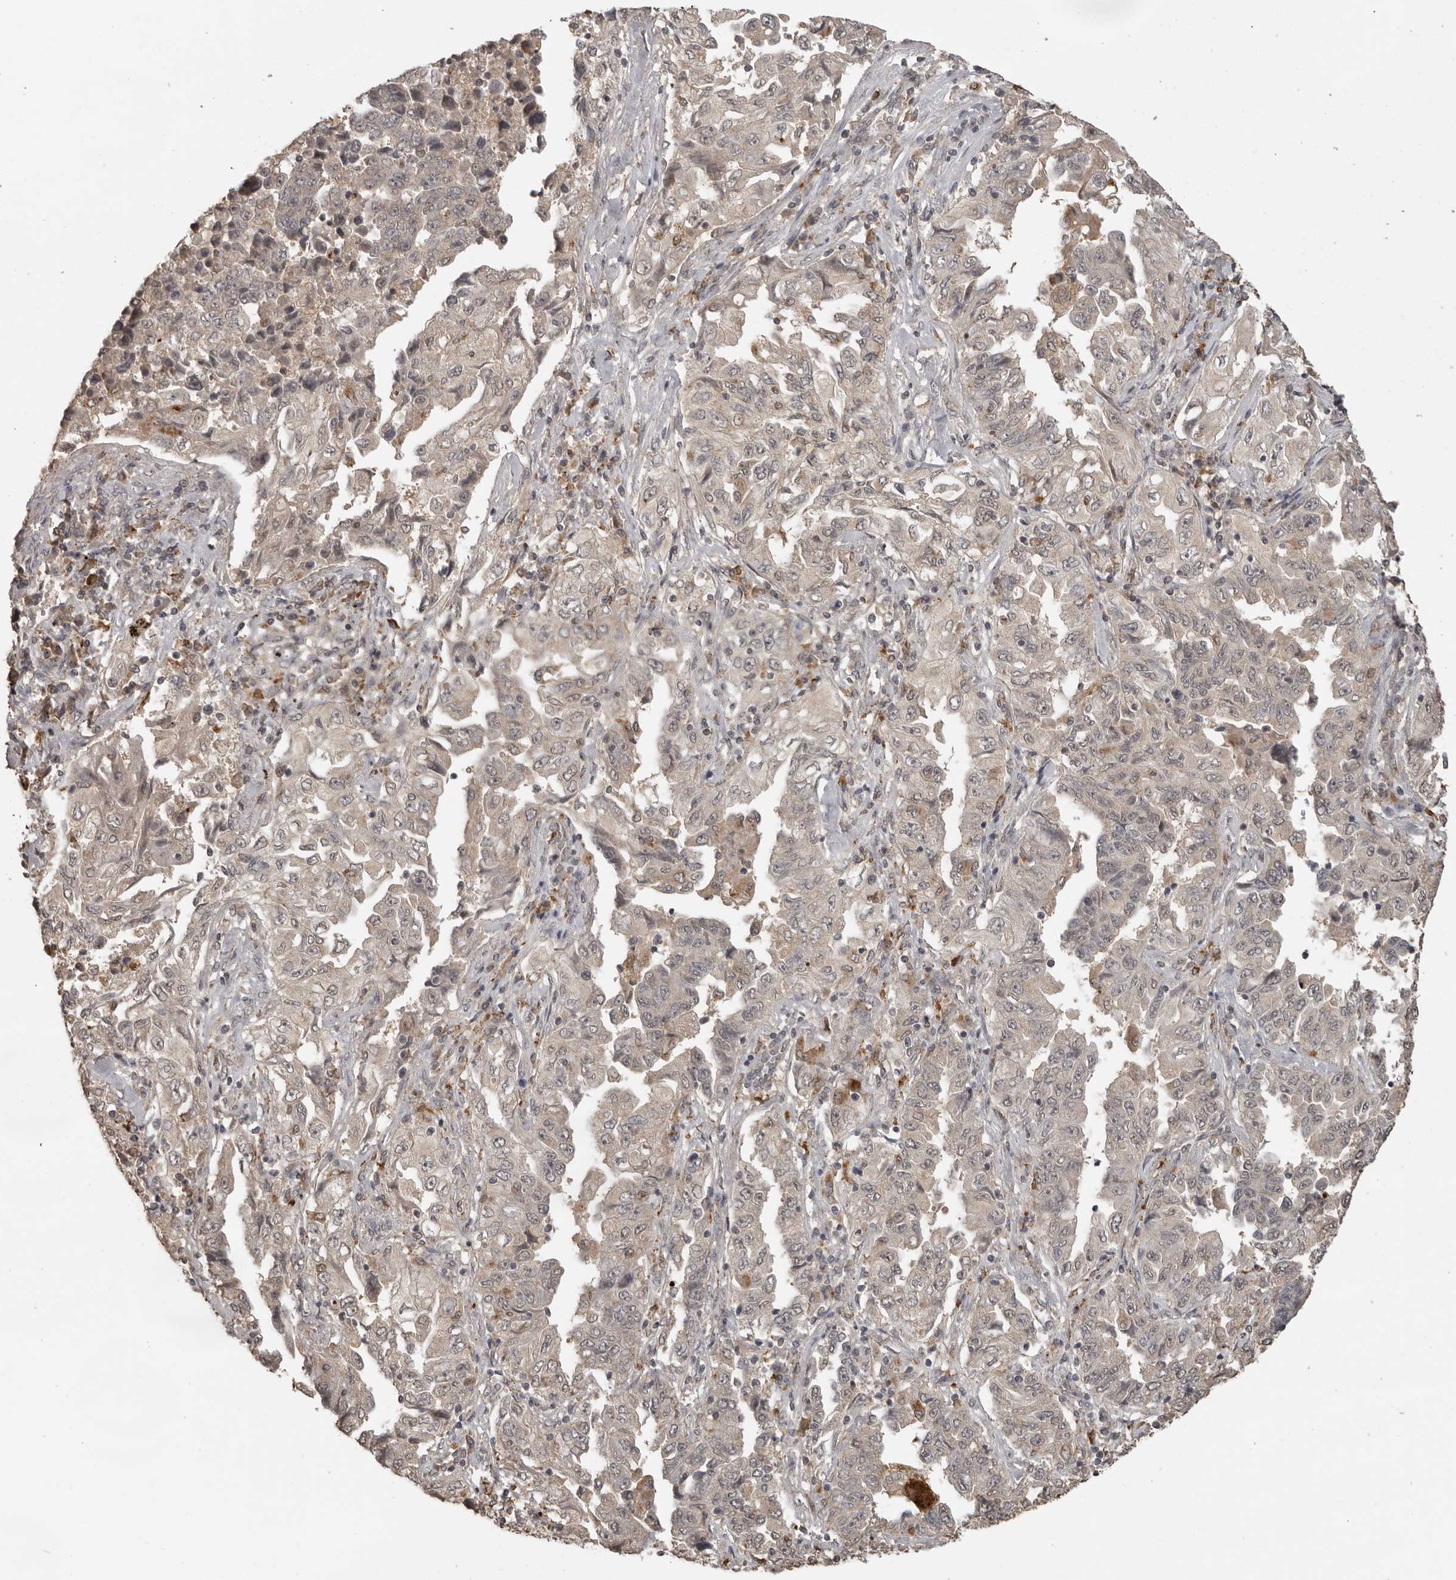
{"staining": {"intensity": "weak", "quantity": "<25%", "location": "cytoplasmic/membranous"}, "tissue": "lung cancer", "cell_type": "Tumor cells", "image_type": "cancer", "snomed": [{"axis": "morphology", "description": "Adenocarcinoma, NOS"}, {"axis": "topography", "description": "Lung"}], "caption": "This histopathology image is of lung cancer stained with immunohistochemistry (IHC) to label a protein in brown with the nuclei are counter-stained blue. There is no staining in tumor cells.", "gene": "CTF1", "patient": {"sex": "female", "age": 51}}